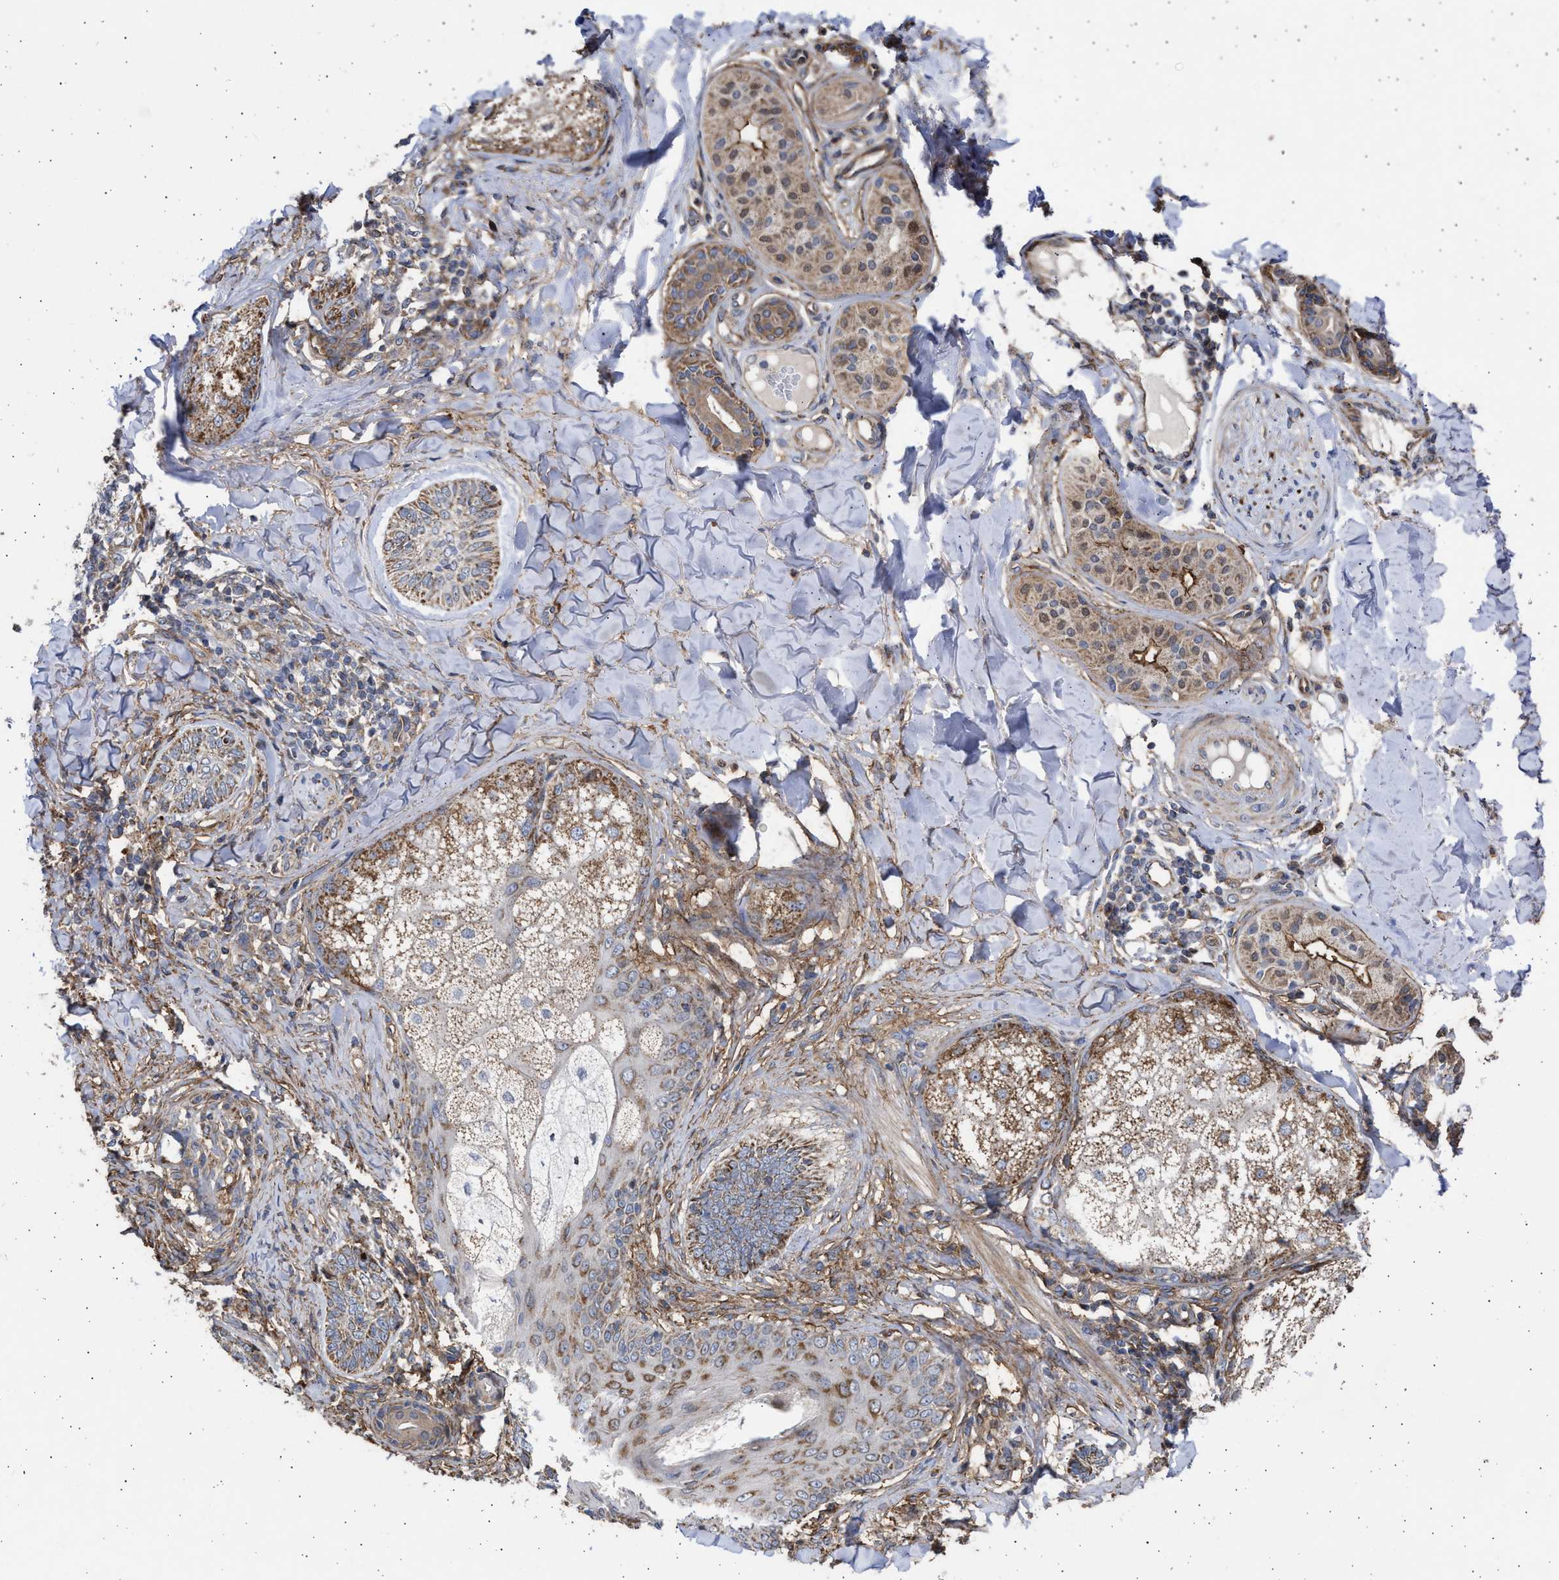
{"staining": {"intensity": "moderate", "quantity": ">75%", "location": "cytoplasmic/membranous"}, "tissue": "skin cancer", "cell_type": "Tumor cells", "image_type": "cancer", "snomed": [{"axis": "morphology", "description": "Basal cell carcinoma"}, {"axis": "topography", "description": "Skin"}], "caption": "This image demonstrates immunohistochemistry (IHC) staining of human basal cell carcinoma (skin), with medium moderate cytoplasmic/membranous positivity in about >75% of tumor cells.", "gene": "TTC19", "patient": {"sex": "male", "age": 43}}